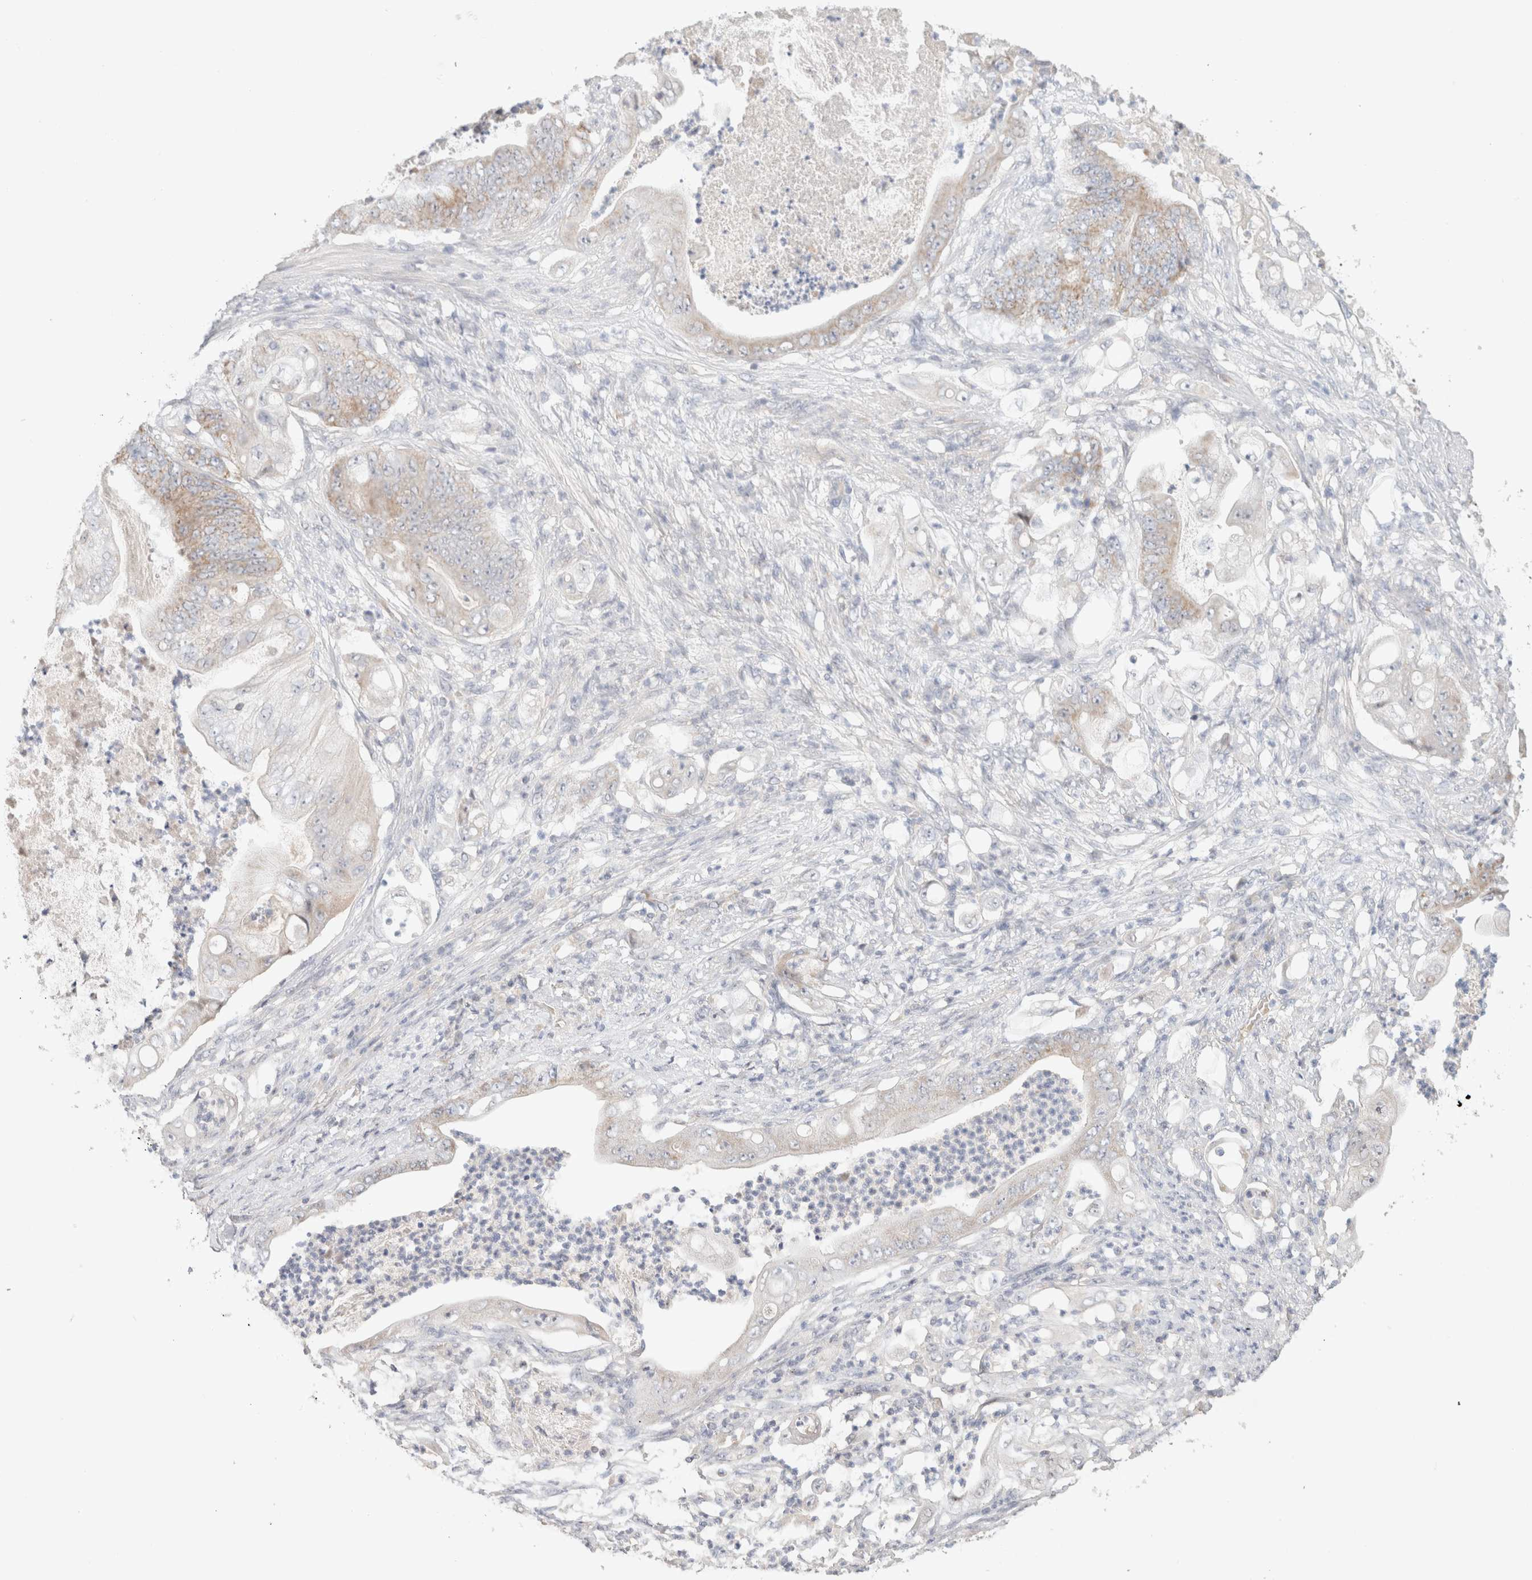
{"staining": {"intensity": "weak", "quantity": "25%-75%", "location": "cytoplasmic/membranous"}, "tissue": "stomach cancer", "cell_type": "Tumor cells", "image_type": "cancer", "snomed": [{"axis": "morphology", "description": "Adenocarcinoma, NOS"}, {"axis": "topography", "description": "Stomach"}], "caption": "Approximately 25%-75% of tumor cells in stomach cancer (adenocarcinoma) demonstrate weak cytoplasmic/membranous protein expression as visualized by brown immunohistochemical staining.", "gene": "MRM3", "patient": {"sex": "female", "age": 73}}